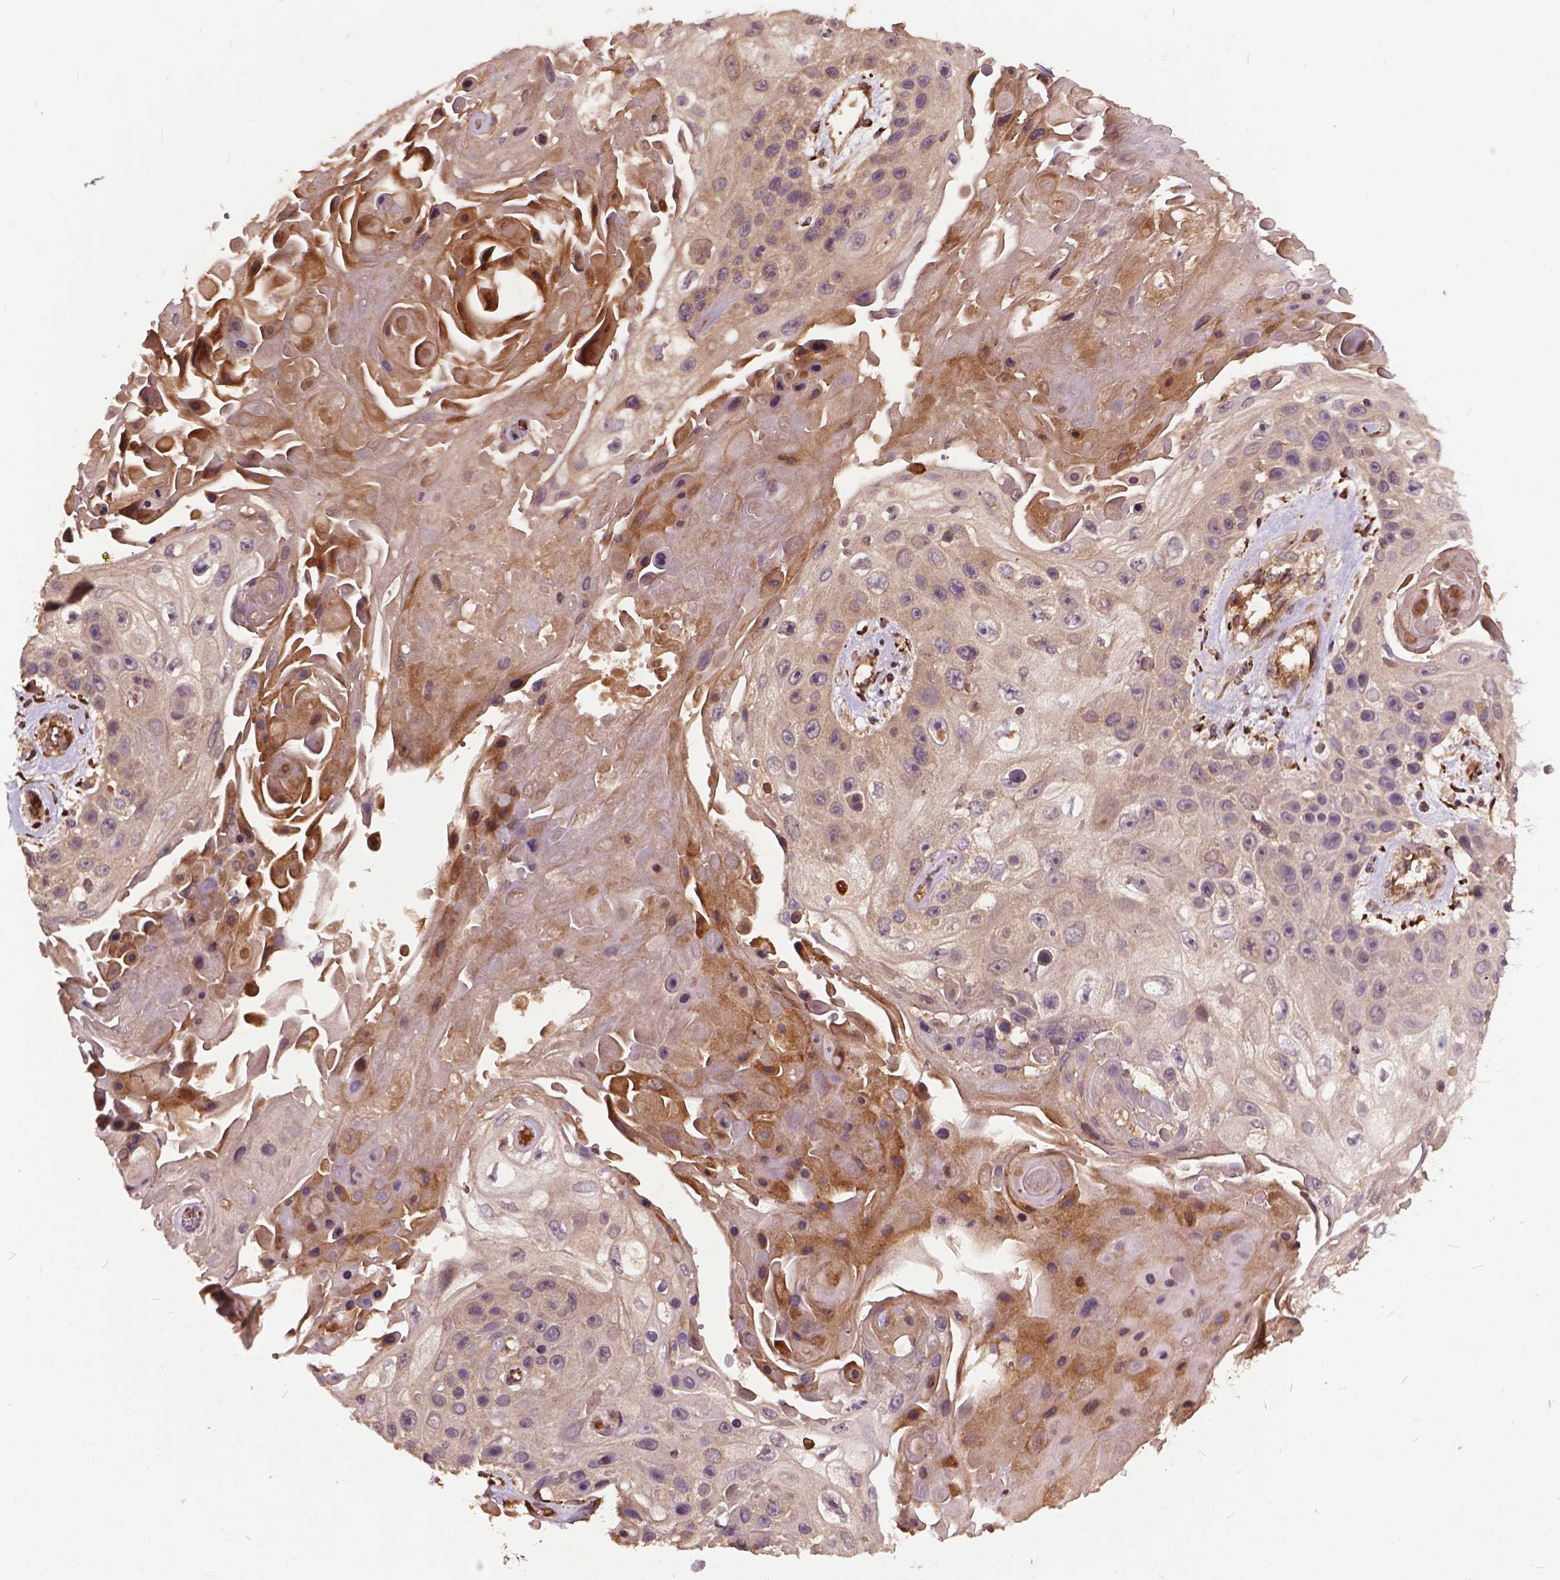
{"staining": {"intensity": "moderate", "quantity": "25%-75%", "location": "cytoplasmic/membranous"}, "tissue": "skin cancer", "cell_type": "Tumor cells", "image_type": "cancer", "snomed": [{"axis": "morphology", "description": "Squamous cell carcinoma, NOS"}, {"axis": "topography", "description": "Skin"}], "caption": "Immunohistochemical staining of human skin squamous cell carcinoma shows medium levels of moderate cytoplasmic/membranous protein expression in about 25%-75% of tumor cells.", "gene": "UBXN2A", "patient": {"sex": "male", "age": 82}}